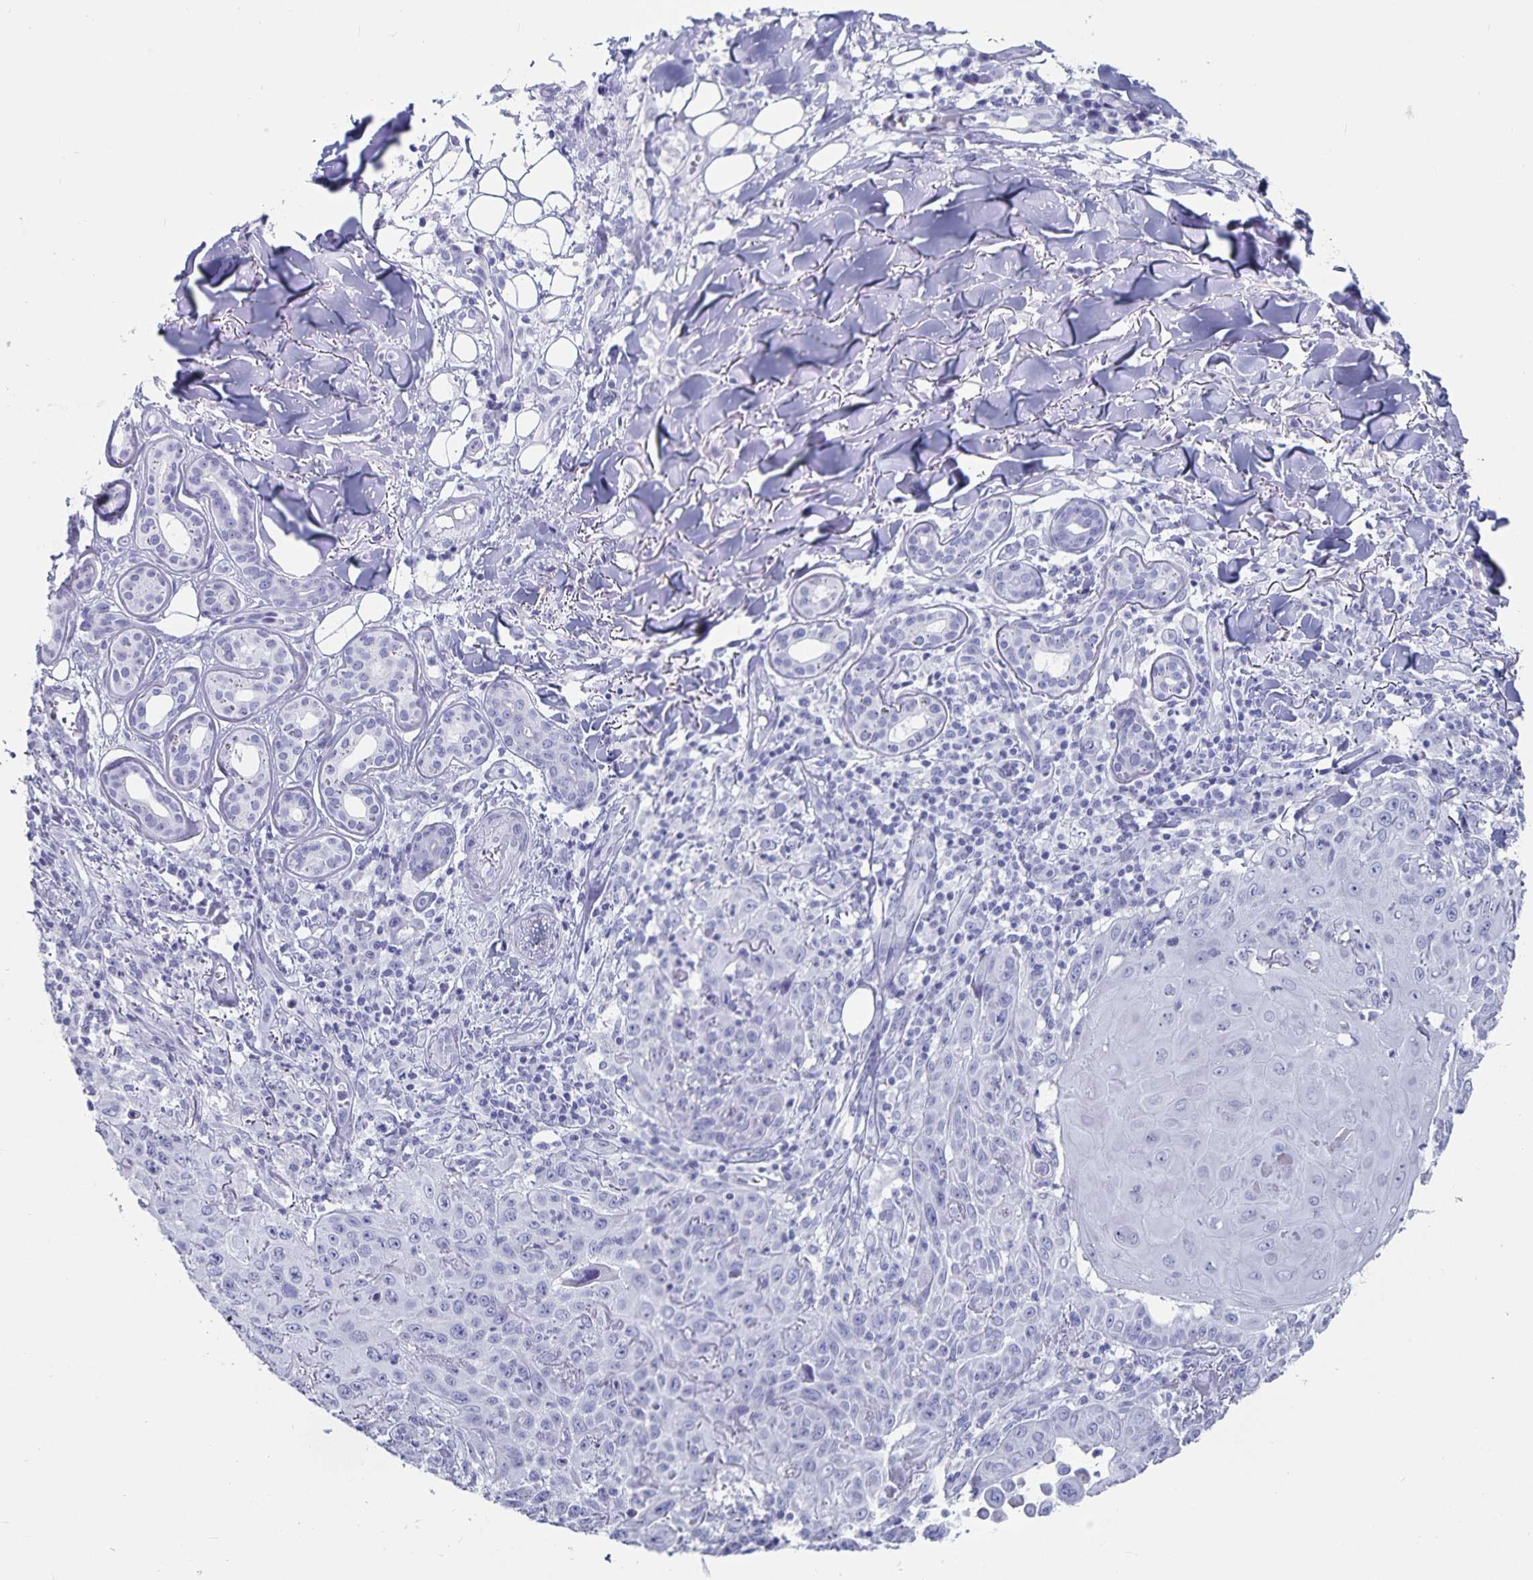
{"staining": {"intensity": "negative", "quantity": "none", "location": "none"}, "tissue": "skin cancer", "cell_type": "Tumor cells", "image_type": "cancer", "snomed": [{"axis": "morphology", "description": "Squamous cell carcinoma, NOS"}, {"axis": "topography", "description": "Skin"}], "caption": "Skin squamous cell carcinoma was stained to show a protein in brown. There is no significant staining in tumor cells.", "gene": "C19orf73", "patient": {"sex": "male", "age": 75}}